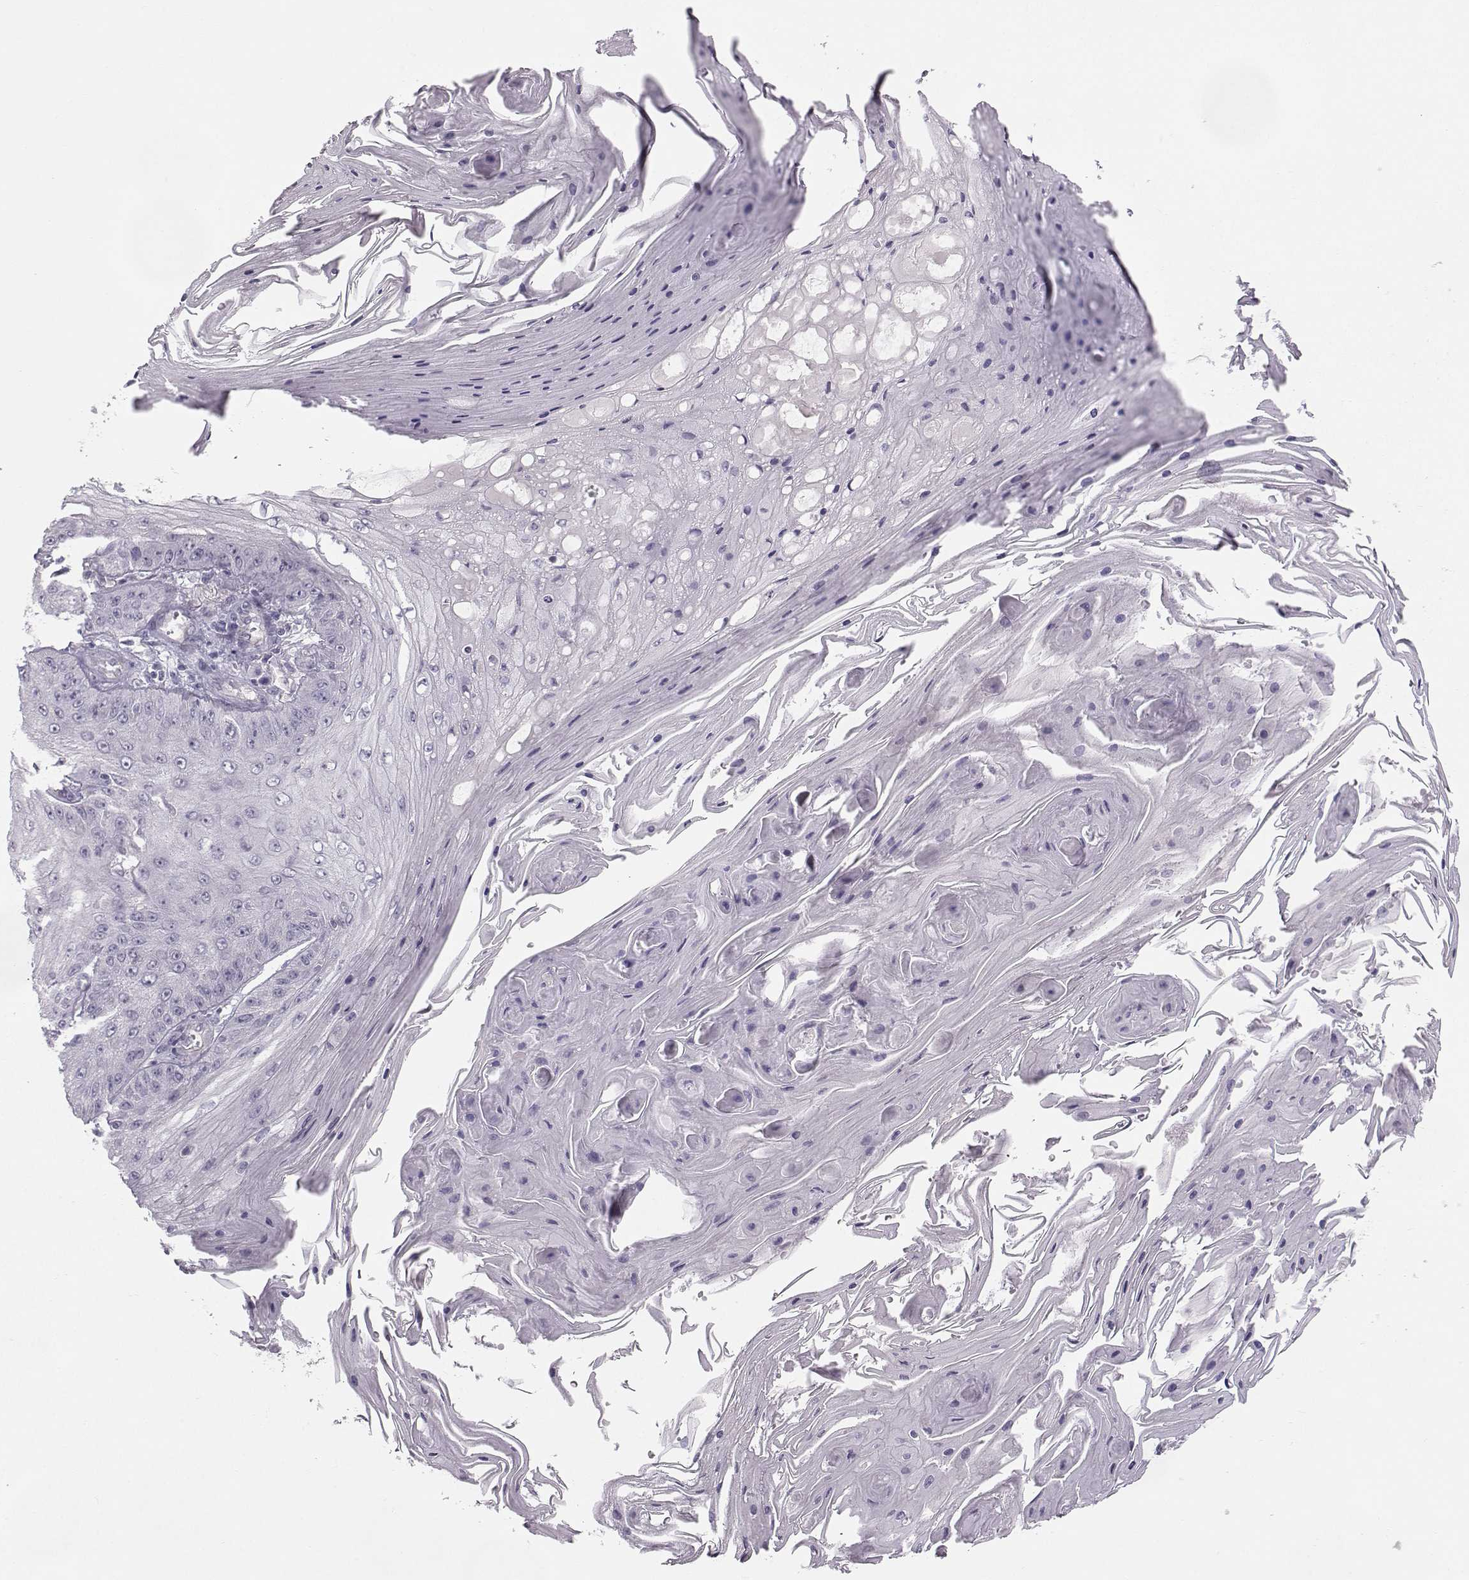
{"staining": {"intensity": "negative", "quantity": "none", "location": "none"}, "tissue": "skin cancer", "cell_type": "Tumor cells", "image_type": "cancer", "snomed": [{"axis": "morphology", "description": "Squamous cell carcinoma, NOS"}, {"axis": "topography", "description": "Skin"}], "caption": "The micrograph displays no significant expression in tumor cells of skin squamous cell carcinoma. (Brightfield microscopy of DAB immunohistochemistry (IHC) at high magnification).", "gene": "MAST1", "patient": {"sex": "male", "age": 70}}